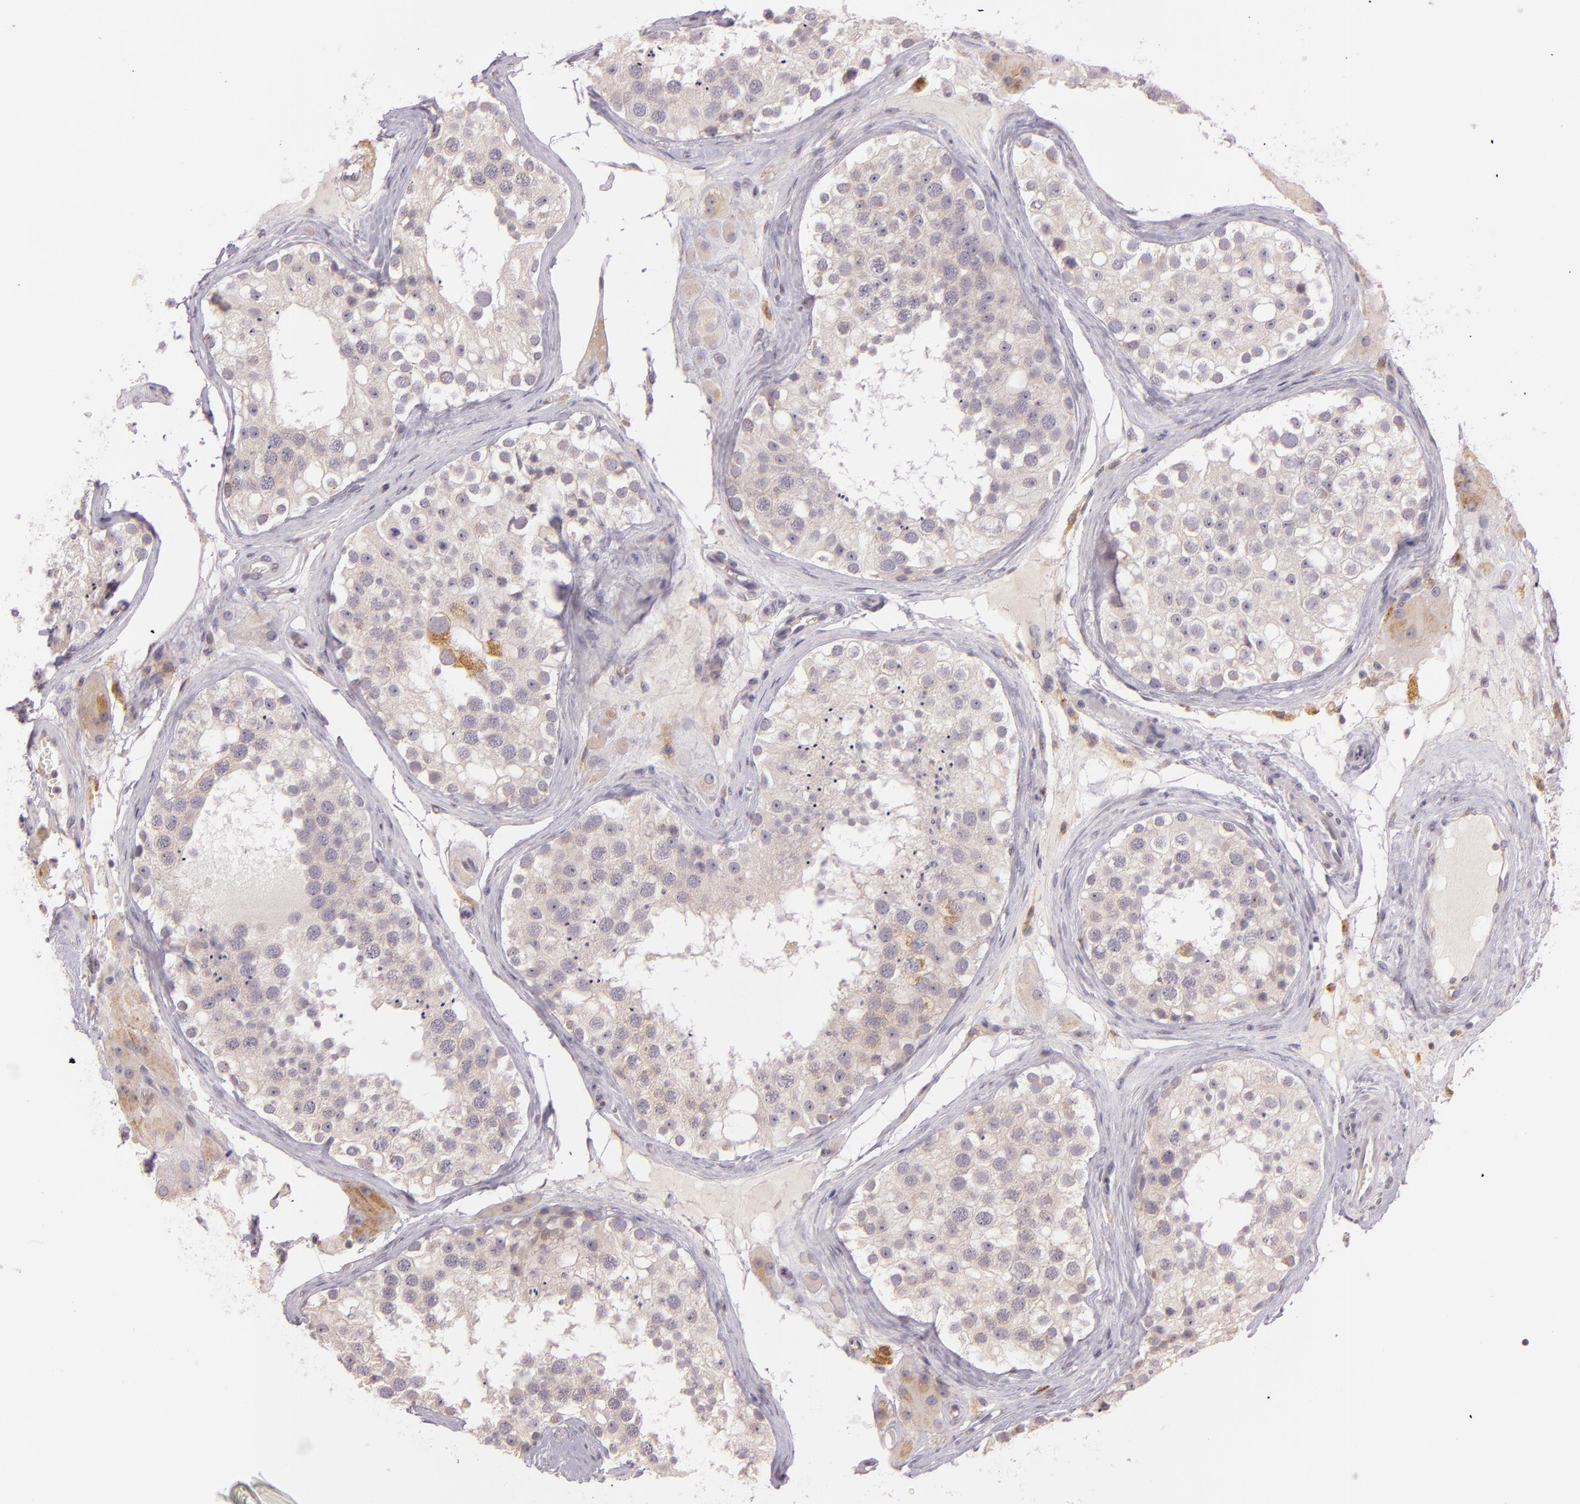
{"staining": {"intensity": "weak", "quantity": ">75%", "location": "cytoplasmic/membranous"}, "tissue": "testis", "cell_type": "Cells in seminiferous ducts", "image_type": "normal", "snomed": [{"axis": "morphology", "description": "Normal tissue, NOS"}, {"axis": "topography", "description": "Testis"}], "caption": "Protein expression analysis of normal human testis reveals weak cytoplasmic/membranous staining in about >75% of cells in seminiferous ducts.", "gene": "LGMN", "patient": {"sex": "male", "age": 68}}